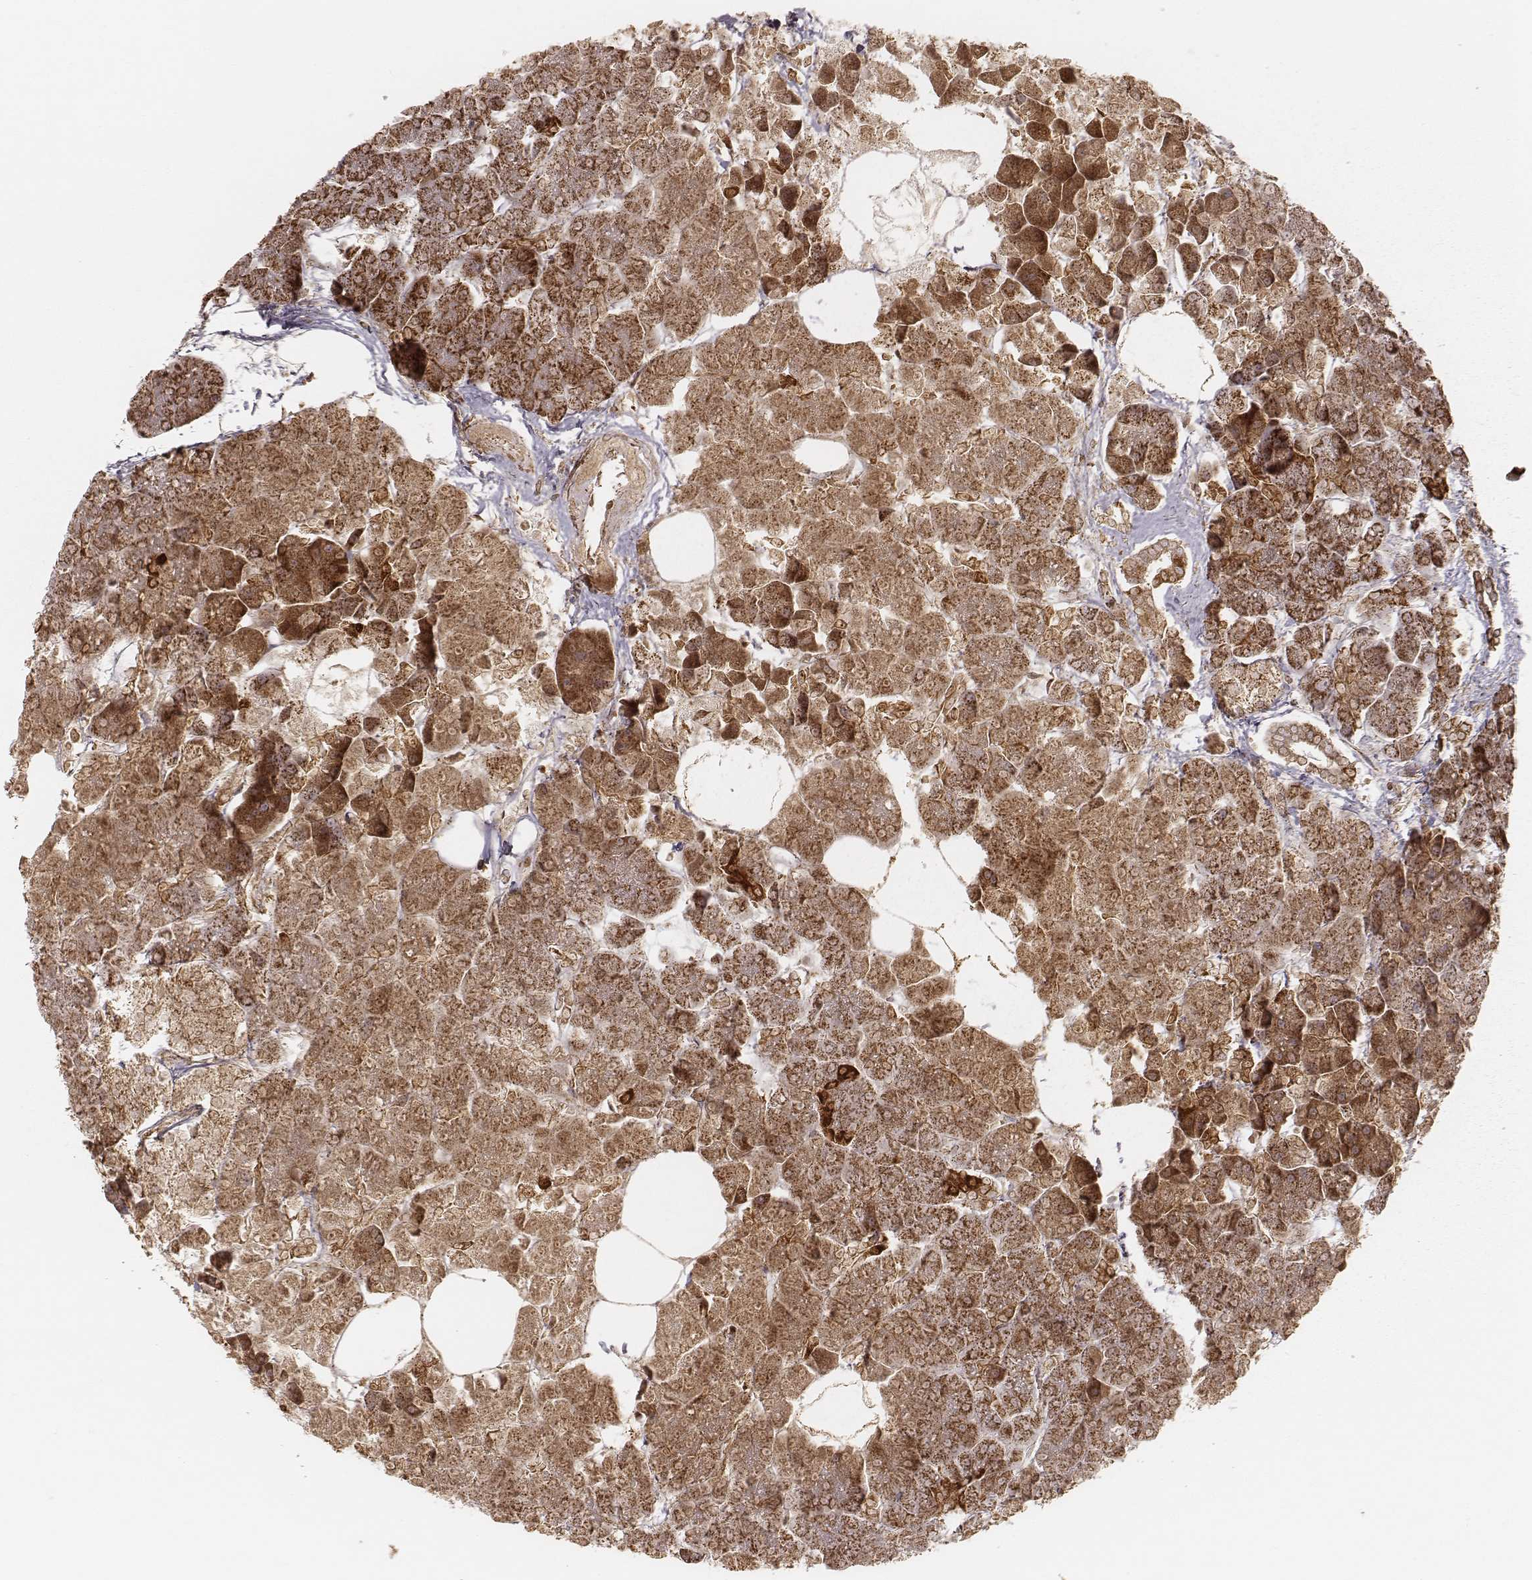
{"staining": {"intensity": "strong", "quantity": ">75%", "location": "cytoplasmic/membranous"}, "tissue": "pancreas", "cell_type": "Exocrine glandular cells", "image_type": "normal", "snomed": [{"axis": "morphology", "description": "Normal tissue, NOS"}, {"axis": "topography", "description": "Adipose tissue"}, {"axis": "topography", "description": "Pancreas"}, {"axis": "topography", "description": "Peripheral nerve tissue"}], "caption": "Exocrine glandular cells display high levels of strong cytoplasmic/membranous expression in approximately >75% of cells in normal human pancreas. Immunohistochemistry stains the protein in brown and the nuclei are stained blue.", "gene": "CS", "patient": {"sex": "female", "age": 58}}